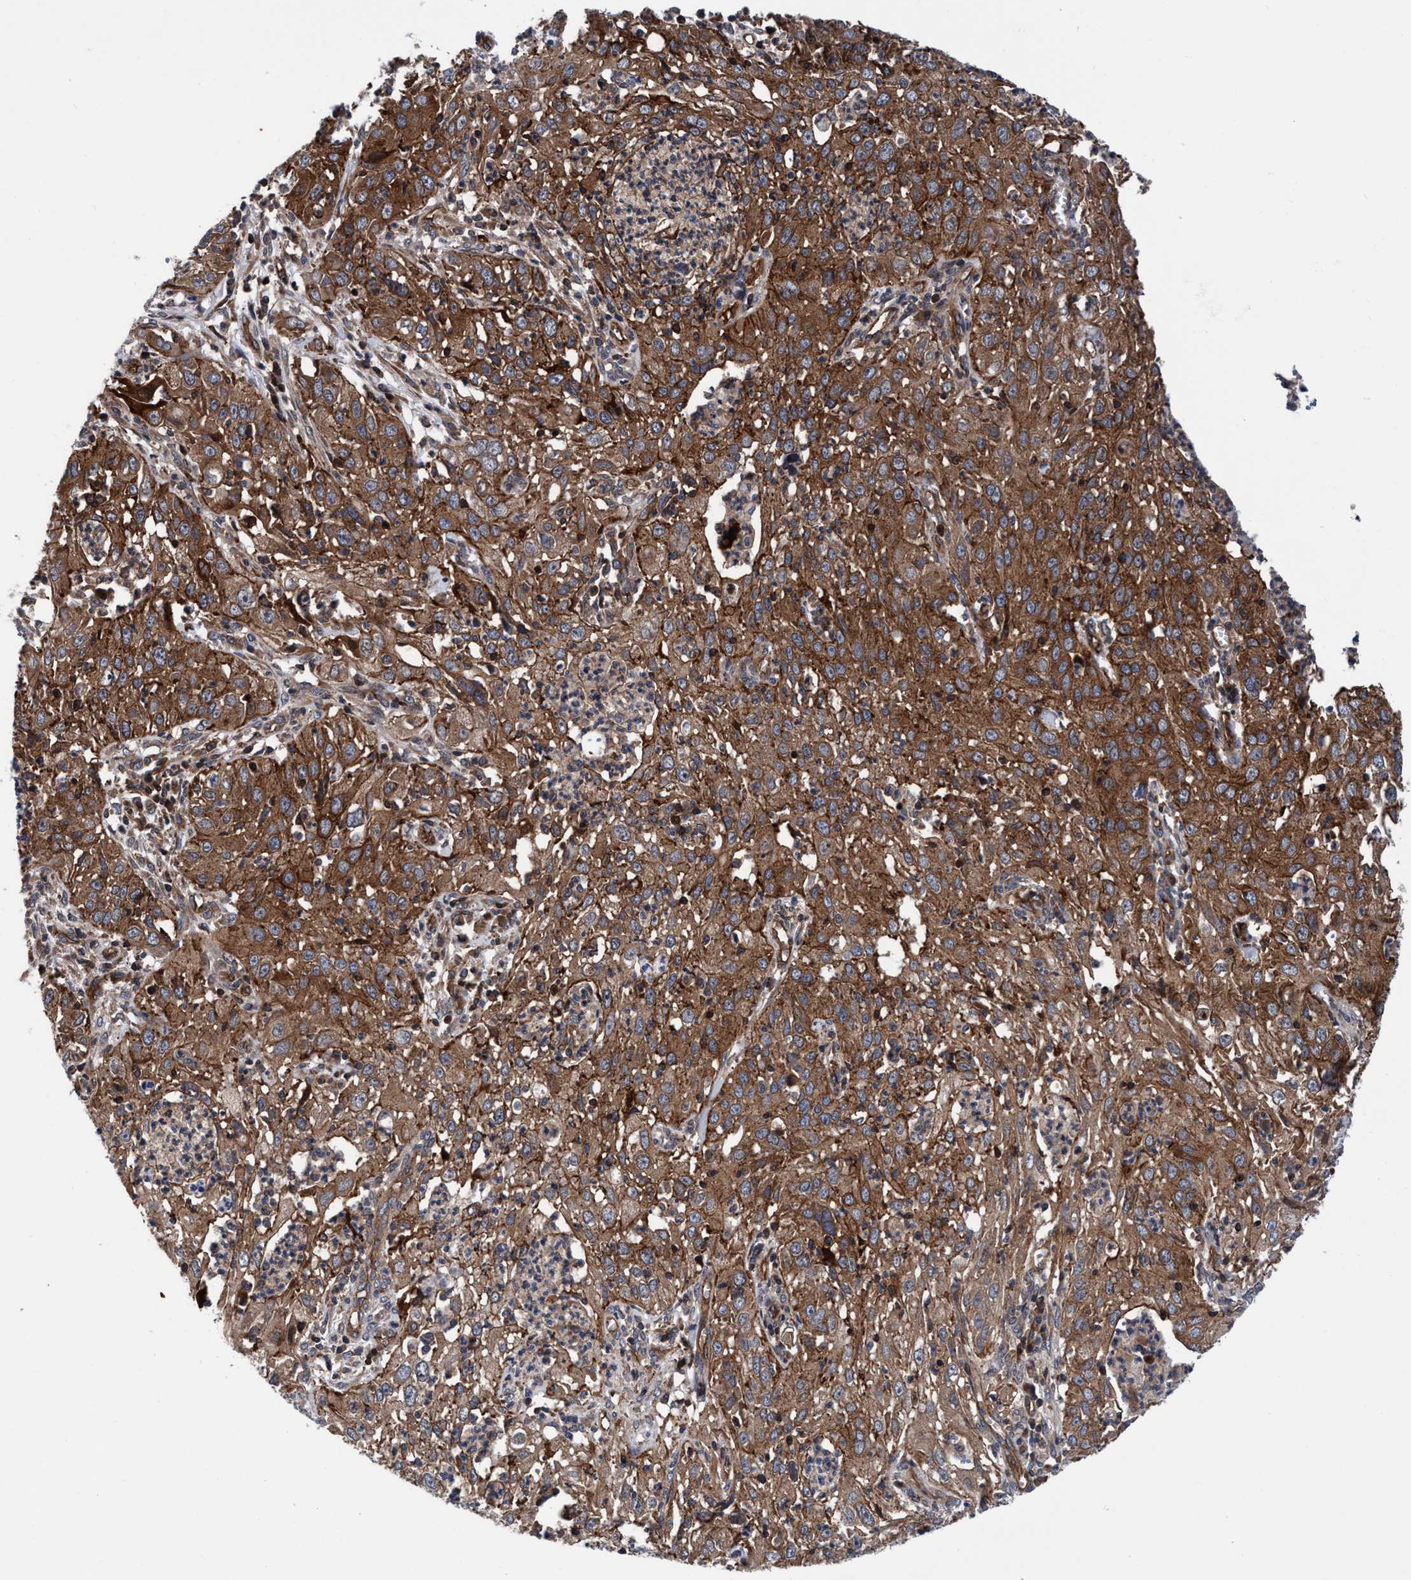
{"staining": {"intensity": "moderate", "quantity": ">75%", "location": "cytoplasmic/membranous"}, "tissue": "cervical cancer", "cell_type": "Tumor cells", "image_type": "cancer", "snomed": [{"axis": "morphology", "description": "Squamous cell carcinoma, NOS"}, {"axis": "topography", "description": "Cervix"}], "caption": "A micrograph of squamous cell carcinoma (cervical) stained for a protein exhibits moderate cytoplasmic/membranous brown staining in tumor cells.", "gene": "MCM3AP", "patient": {"sex": "female", "age": 32}}